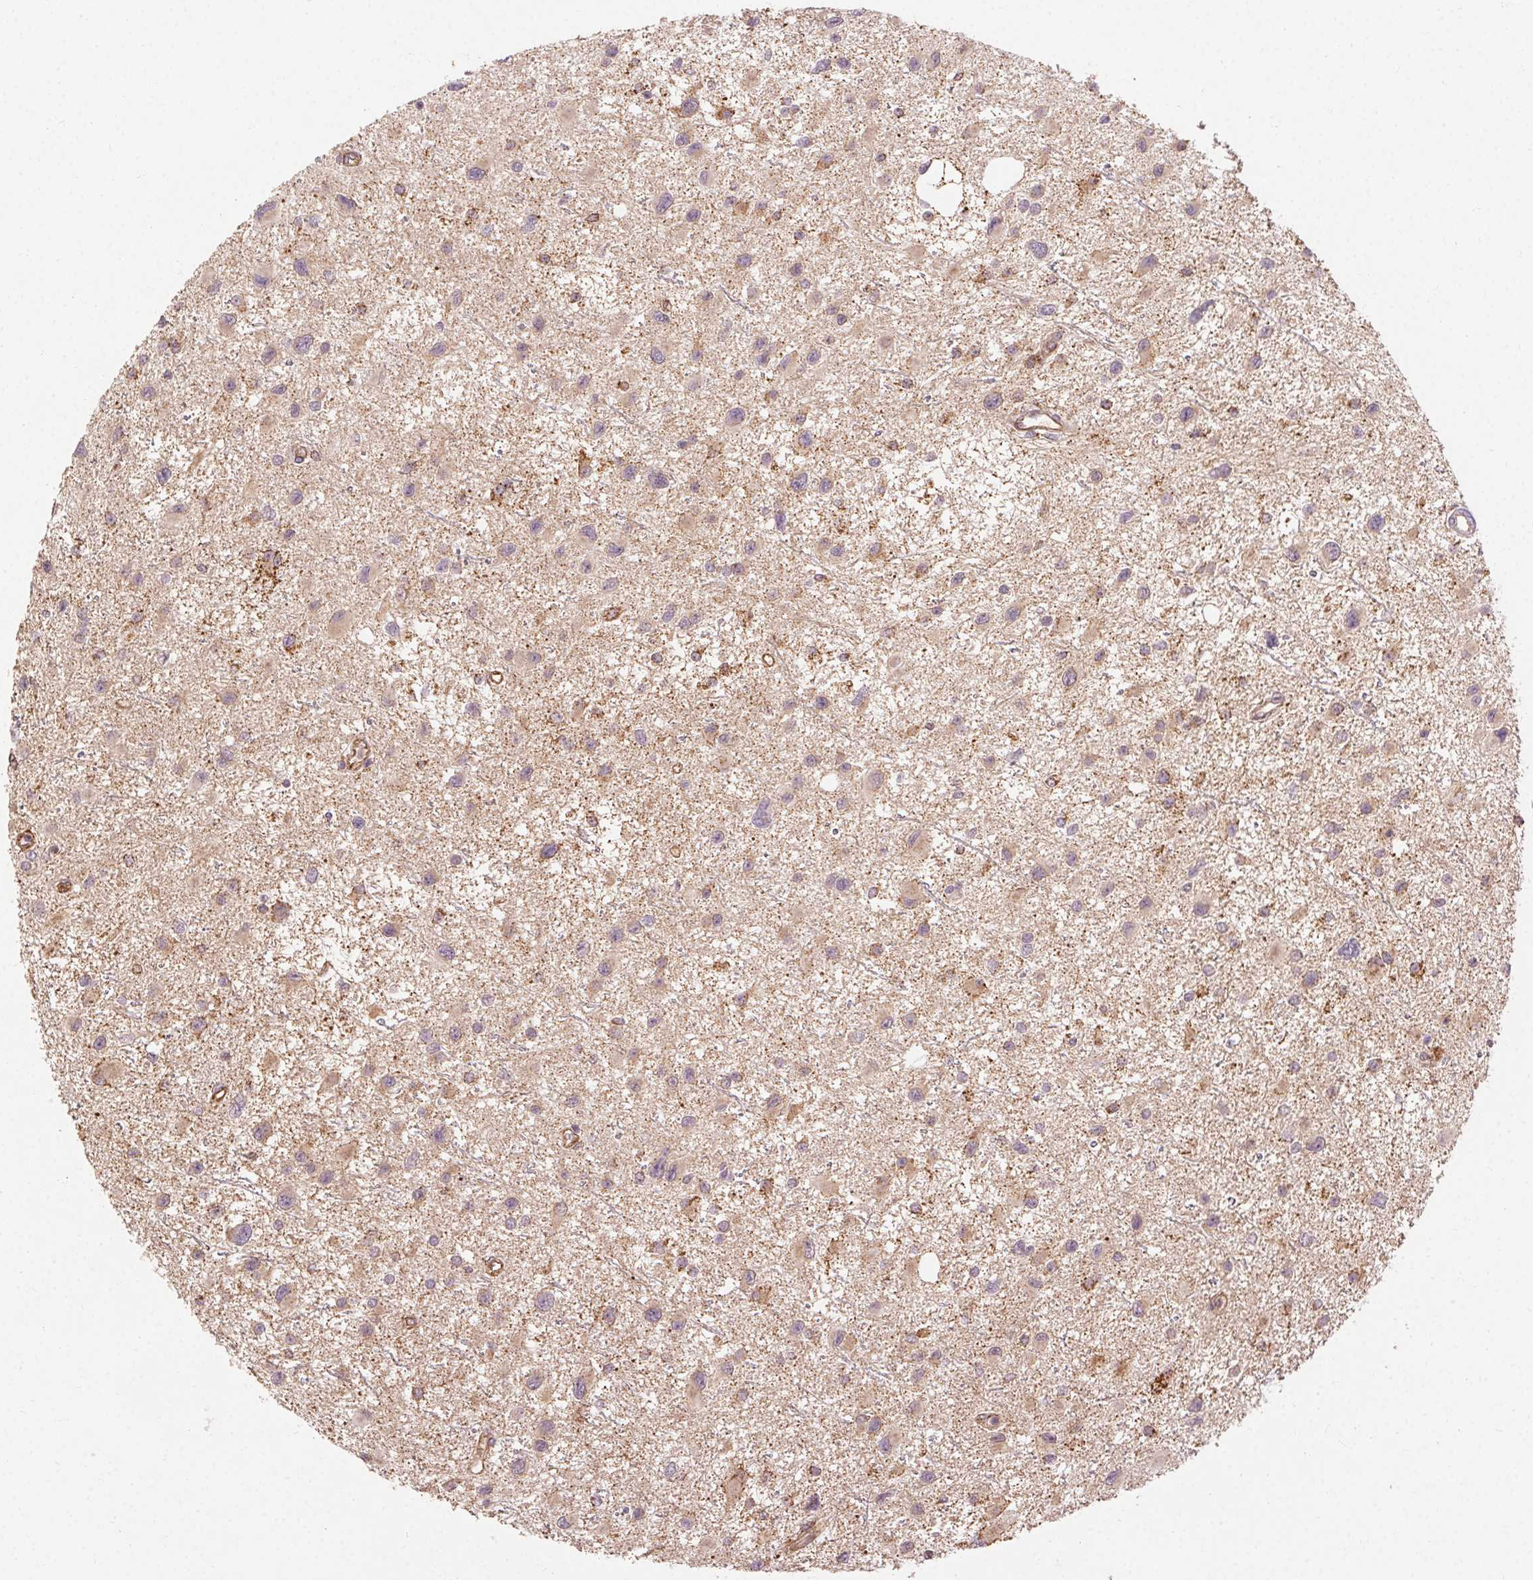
{"staining": {"intensity": "weak", "quantity": "<25%", "location": "cytoplasmic/membranous"}, "tissue": "glioma", "cell_type": "Tumor cells", "image_type": "cancer", "snomed": [{"axis": "morphology", "description": "Glioma, malignant, Low grade"}, {"axis": "topography", "description": "Brain"}], "caption": "High power microscopy photomicrograph of an IHC image of glioma, revealing no significant expression in tumor cells.", "gene": "REP15", "patient": {"sex": "female", "age": 32}}